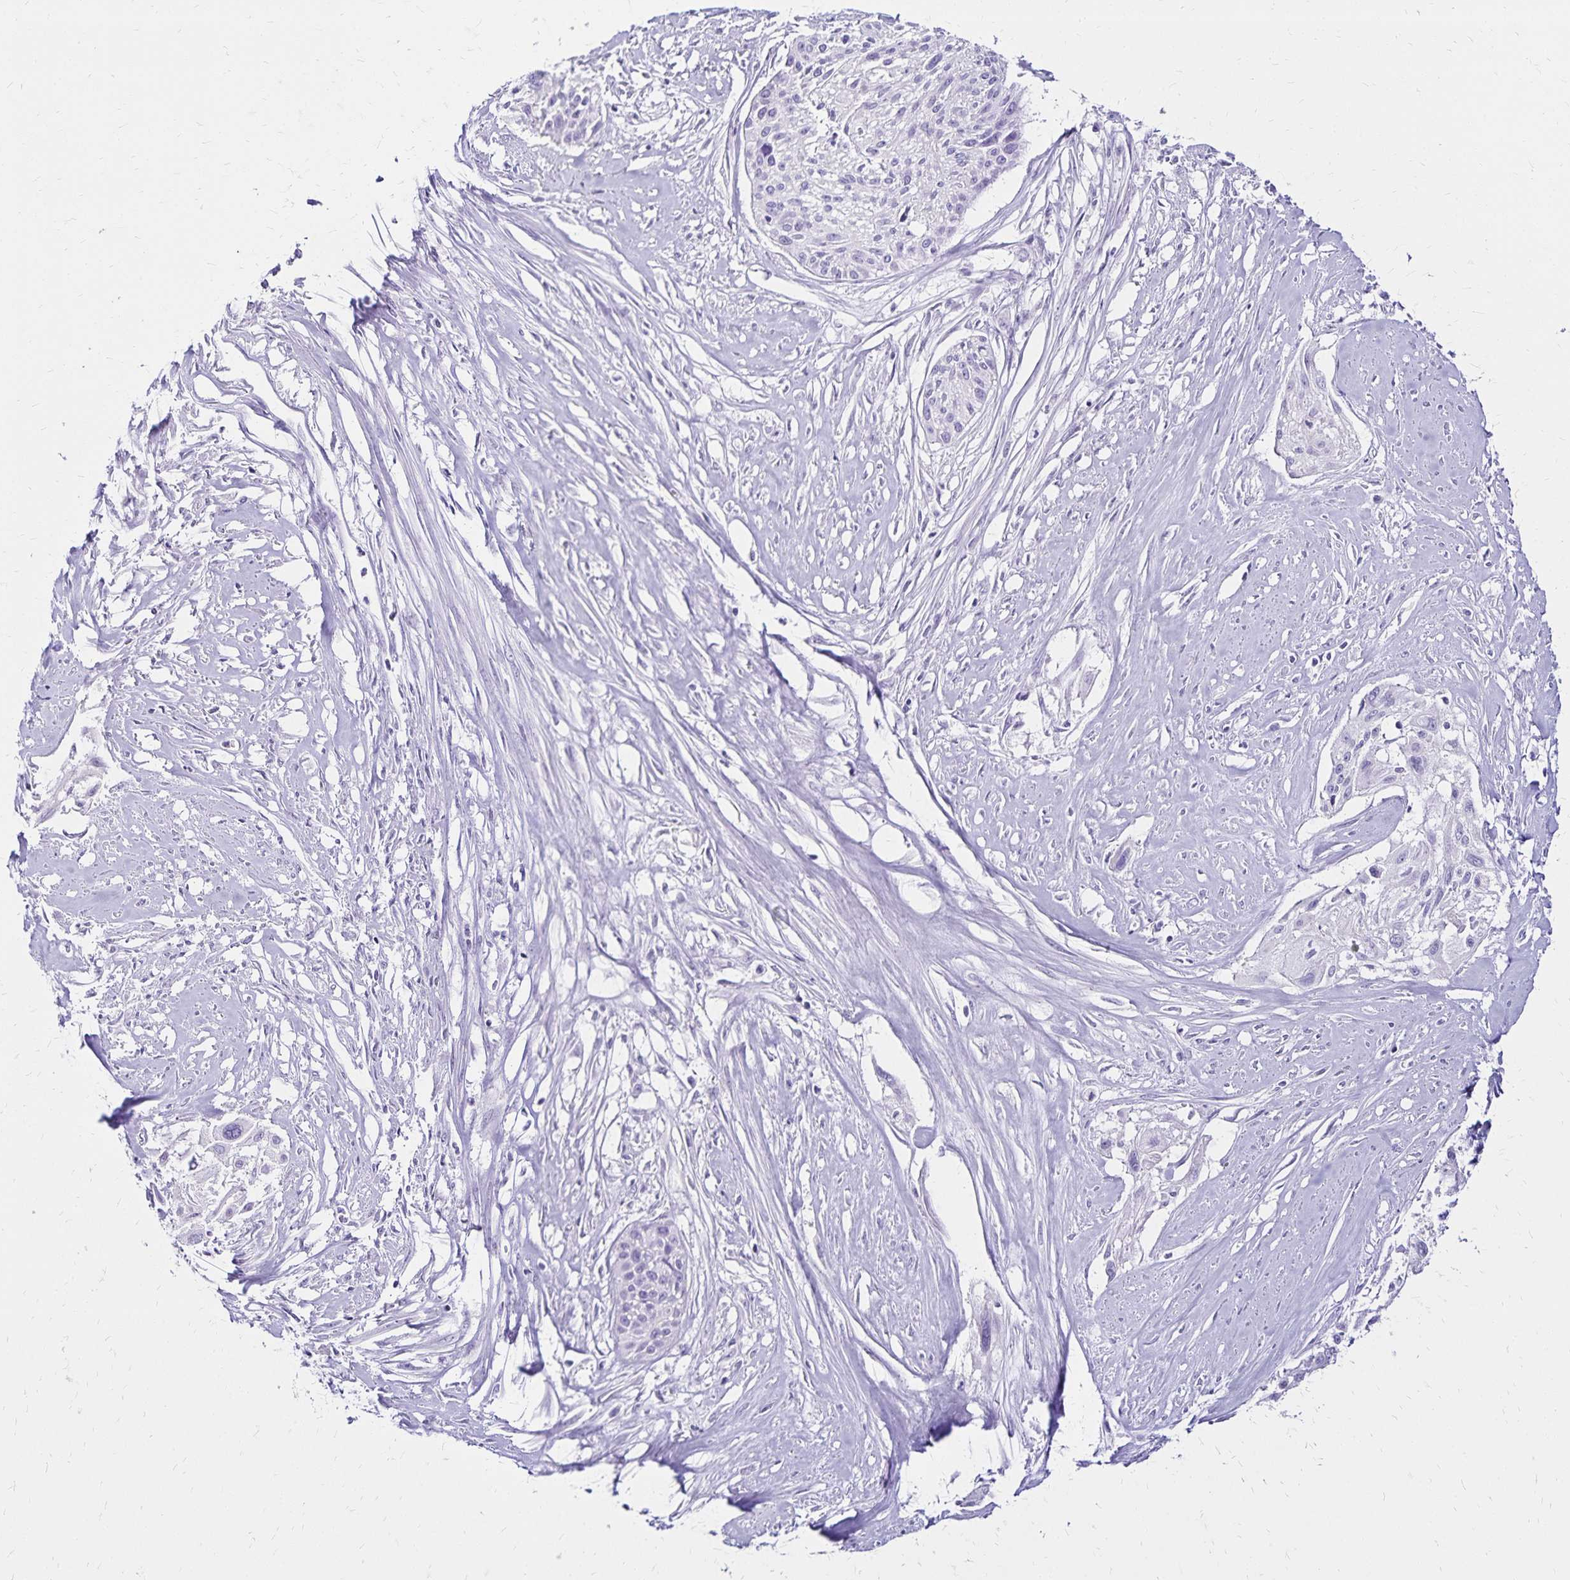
{"staining": {"intensity": "negative", "quantity": "none", "location": "none"}, "tissue": "cervical cancer", "cell_type": "Tumor cells", "image_type": "cancer", "snomed": [{"axis": "morphology", "description": "Squamous cell carcinoma, NOS"}, {"axis": "topography", "description": "Cervix"}], "caption": "The micrograph exhibits no staining of tumor cells in cervical squamous cell carcinoma.", "gene": "LIN28B", "patient": {"sex": "female", "age": 49}}